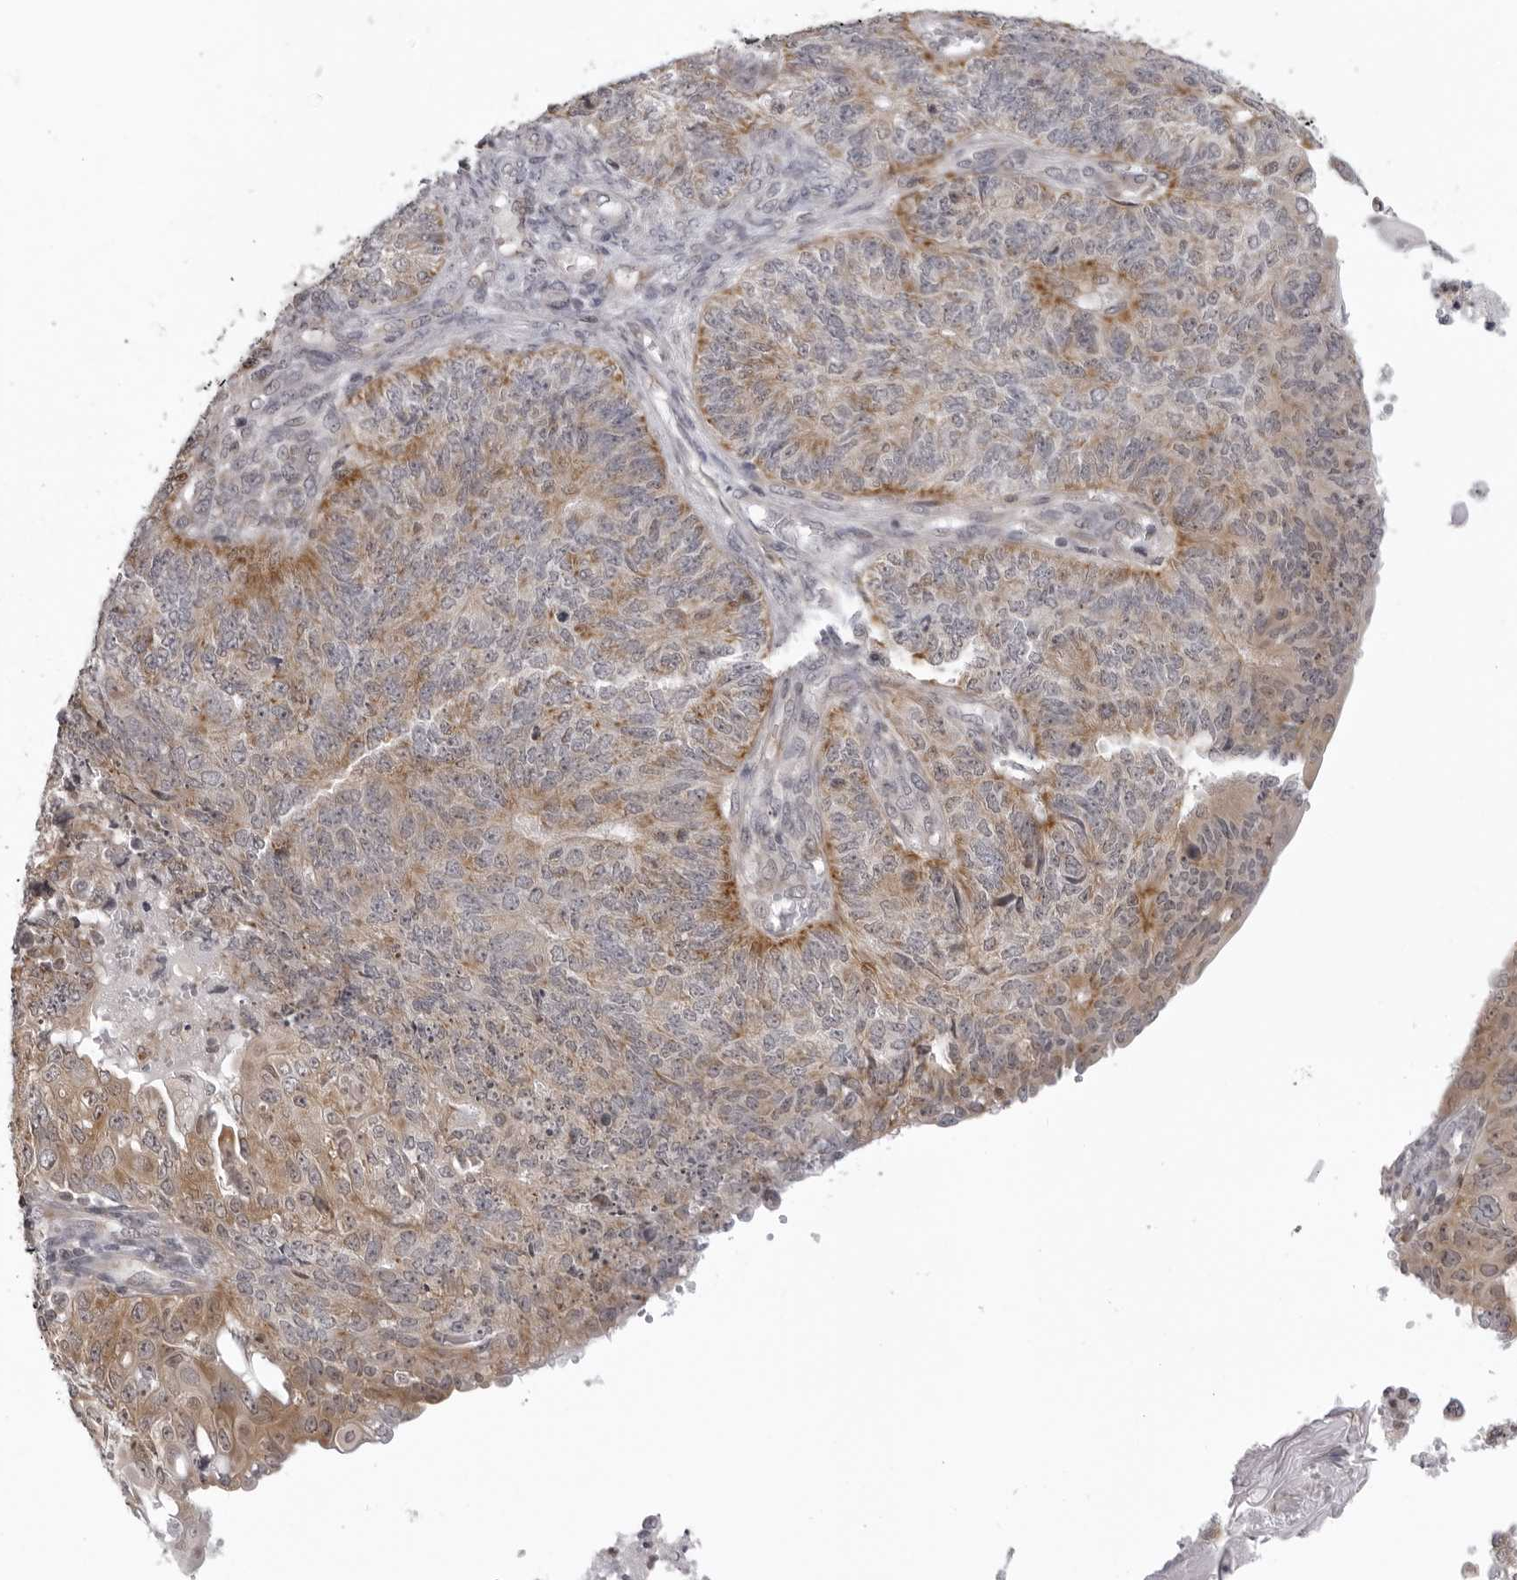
{"staining": {"intensity": "moderate", "quantity": "<25%", "location": "cytoplasmic/membranous"}, "tissue": "endometrial cancer", "cell_type": "Tumor cells", "image_type": "cancer", "snomed": [{"axis": "morphology", "description": "Adenocarcinoma, NOS"}, {"axis": "topography", "description": "Endometrium"}], "caption": "An immunohistochemistry (IHC) micrograph of neoplastic tissue is shown. Protein staining in brown highlights moderate cytoplasmic/membranous positivity in endometrial cancer within tumor cells. The protein of interest is shown in brown color, while the nuclei are stained blue.", "gene": "MRPS15", "patient": {"sex": "female", "age": 32}}